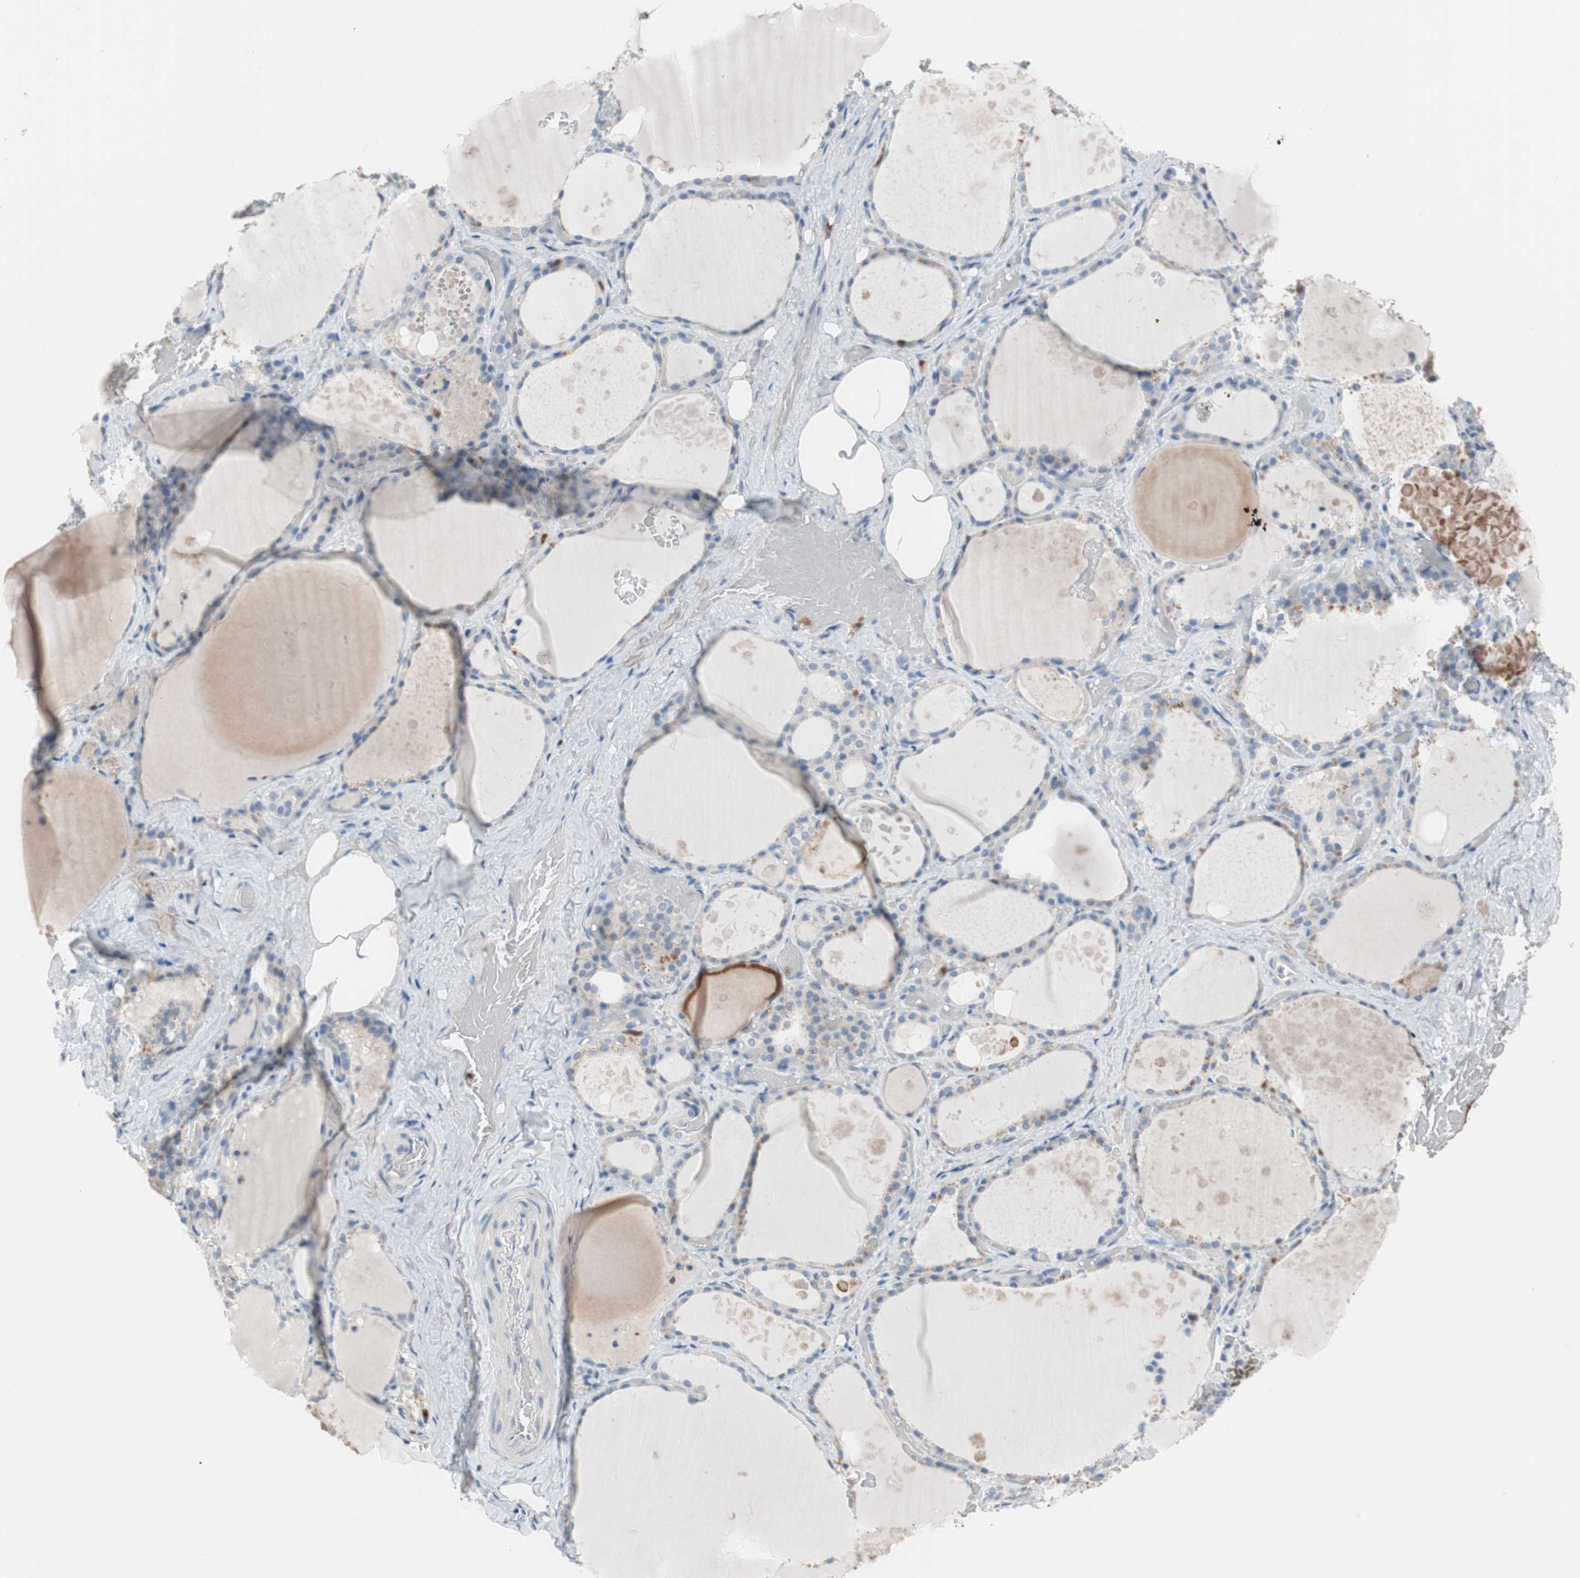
{"staining": {"intensity": "weak", "quantity": "<25%", "location": "cytoplasmic/membranous"}, "tissue": "thyroid gland", "cell_type": "Glandular cells", "image_type": "normal", "snomed": [{"axis": "morphology", "description": "Normal tissue, NOS"}, {"axis": "topography", "description": "Thyroid gland"}], "caption": "Immunohistochemistry photomicrograph of normal thyroid gland: thyroid gland stained with DAB exhibits no significant protein positivity in glandular cells. (Stains: DAB immunohistochemistry (IHC) with hematoxylin counter stain, Microscopy: brightfield microscopy at high magnification).", "gene": "CLEC4D", "patient": {"sex": "male", "age": 61}}